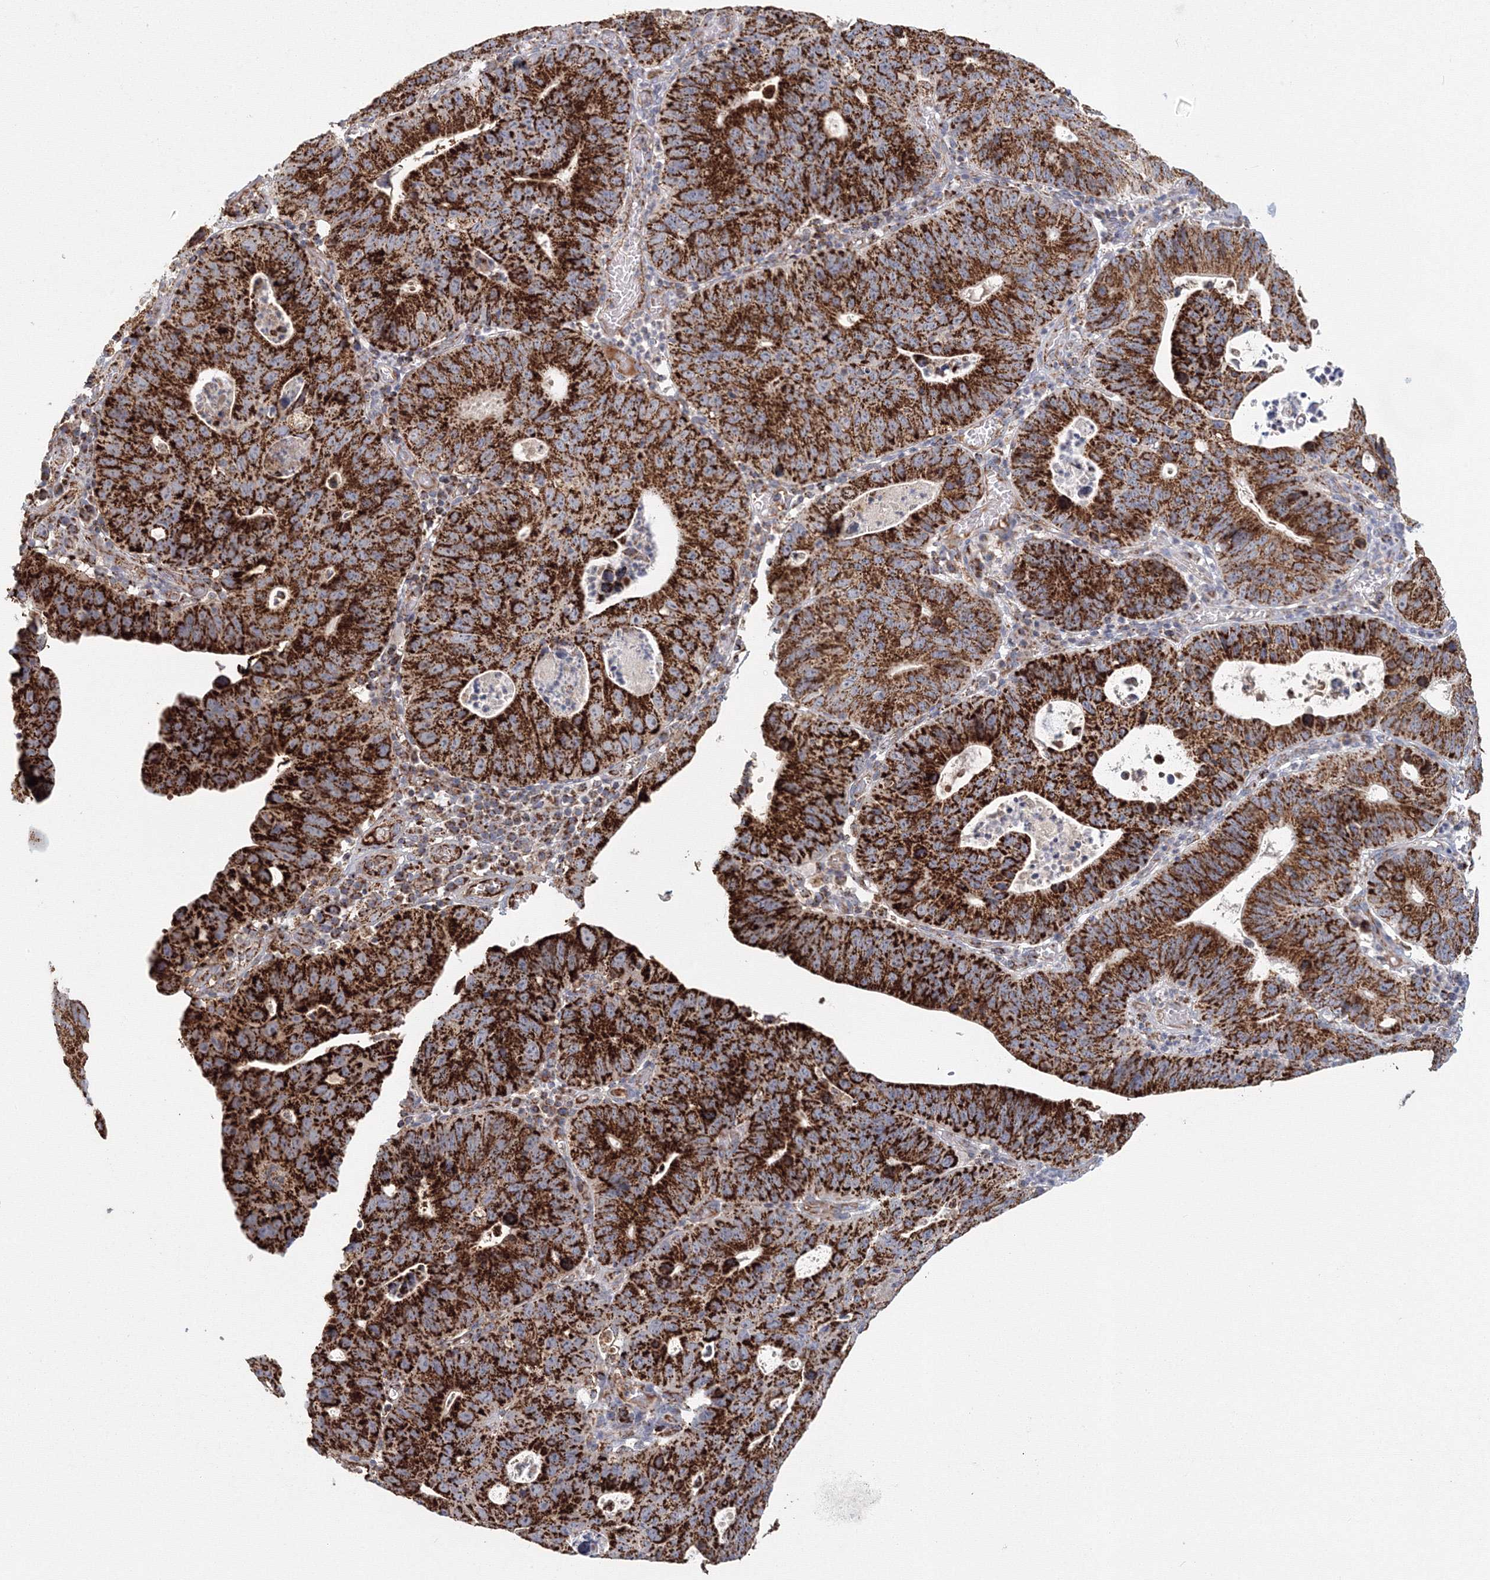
{"staining": {"intensity": "strong", "quantity": ">75%", "location": "cytoplasmic/membranous"}, "tissue": "stomach cancer", "cell_type": "Tumor cells", "image_type": "cancer", "snomed": [{"axis": "morphology", "description": "Adenocarcinoma, NOS"}, {"axis": "topography", "description": "Stomach"}], "caption": "Protein expression analysis of adenocarcinoma (stomach) displays strong cytoplasmic/membranous expression in about >75% of tumor cells.", "gene": "GRPEL1", "patient": {"sex": "male", "age": 59}}